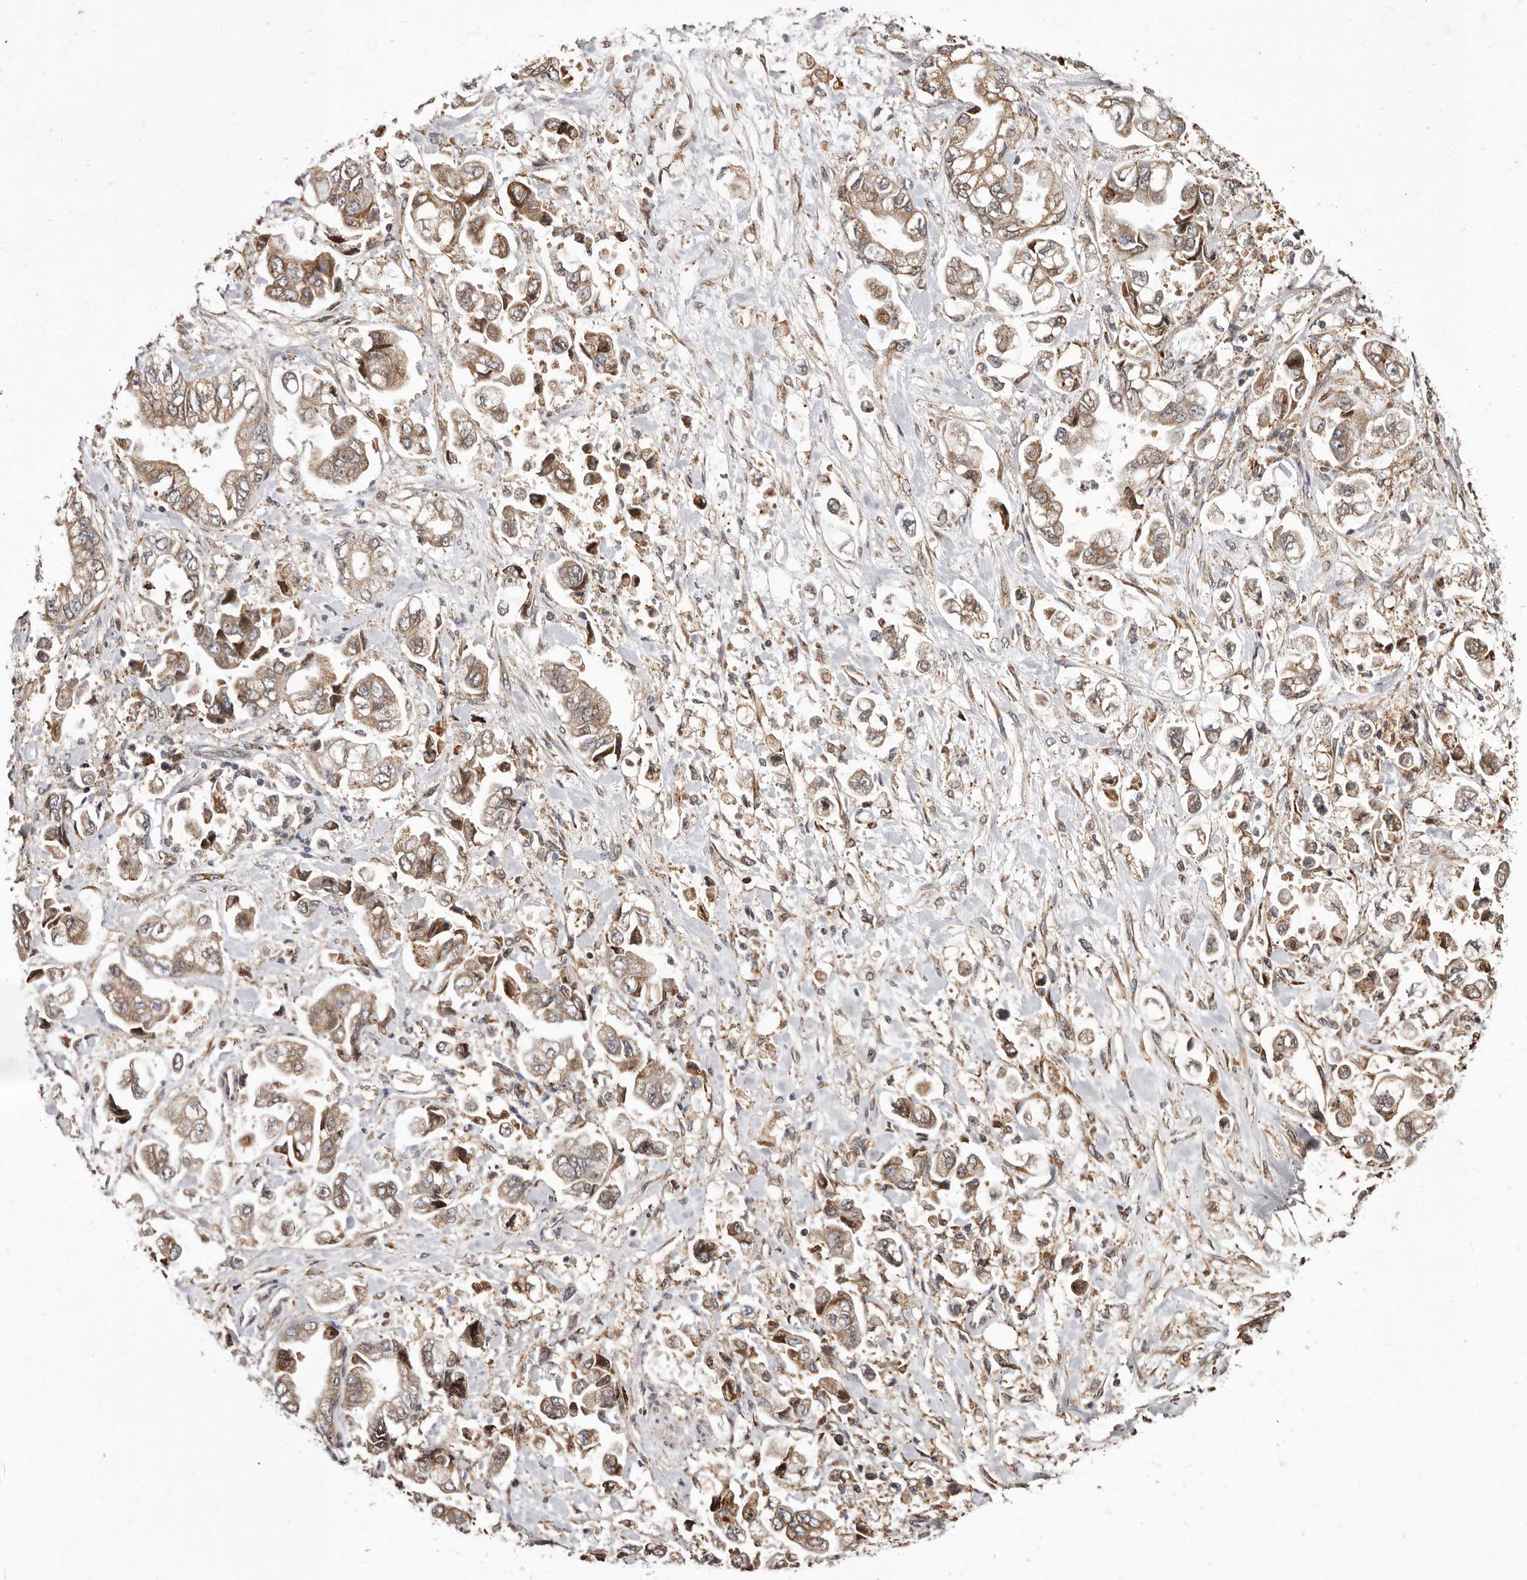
{"staining": {"intensity": "moderate", "quantity": "25%-75%", "location": "cytoplasmic/membranous"}, "tissue": "stomach cancer", "cell_type": "Tumor cells", "image_type": "cancer", "snomed": [{"axis": "morphology", "description": "Normal tissue, NOS"}, {"axis": "morphology", "description": "Adenocarcinoma, NOS"}, {"axis": "topography", "description": "Stomach"}], "caption": "The photomicrograph exhibits immunohistochemical staining of adenocarcinoma (stomach). There is moderate cytoplasmic/membranous staining is present in approximately 25%-75% of tumor cells. (DAB IHC with brightfield microscopy, high magnification).", "gene": "RRM2B", "patient": {"sex": "male", "age": 62}}